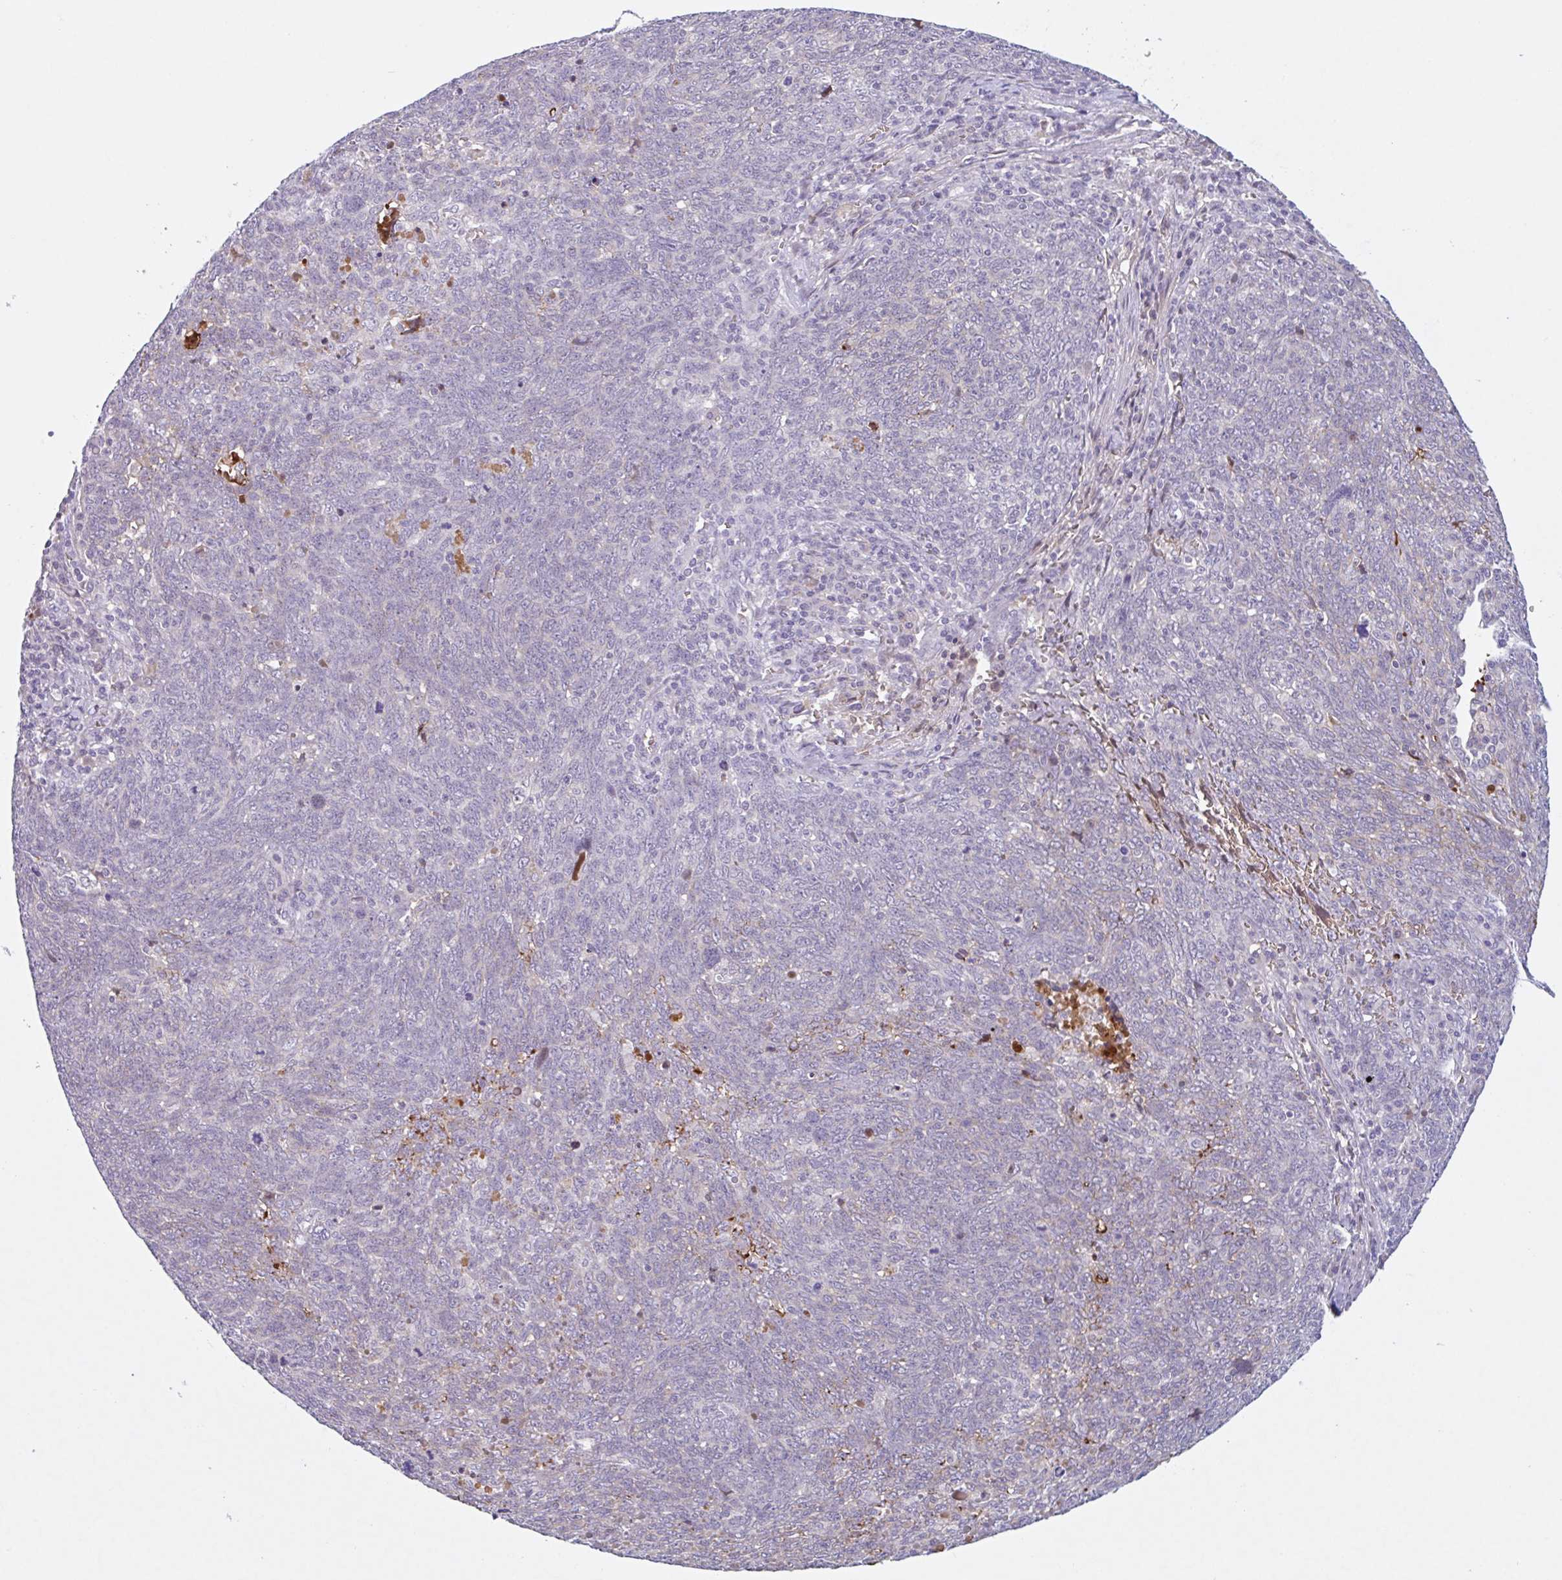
{"staining": {"intensity": "negative", "quantity": "none", "location": "none"}, "tissue": "lung cancer", "cell_type": "Tumor cells", "image_type": "cancer", "snomed": [{"axis": "morphology", "description": "Squamous cell carcinoma, NOS"}, {"axis": "topography", "description": "Lung"}], "caption": "Tumor cells are negative for brown protein staining in squamous cell carcinoma (lung). (DAB (3,3'-diaminobenzidine) IHC with hematoxylin counter stain).", "gene": "RHAG", "patient": {"sex": "female", "age": 72}}